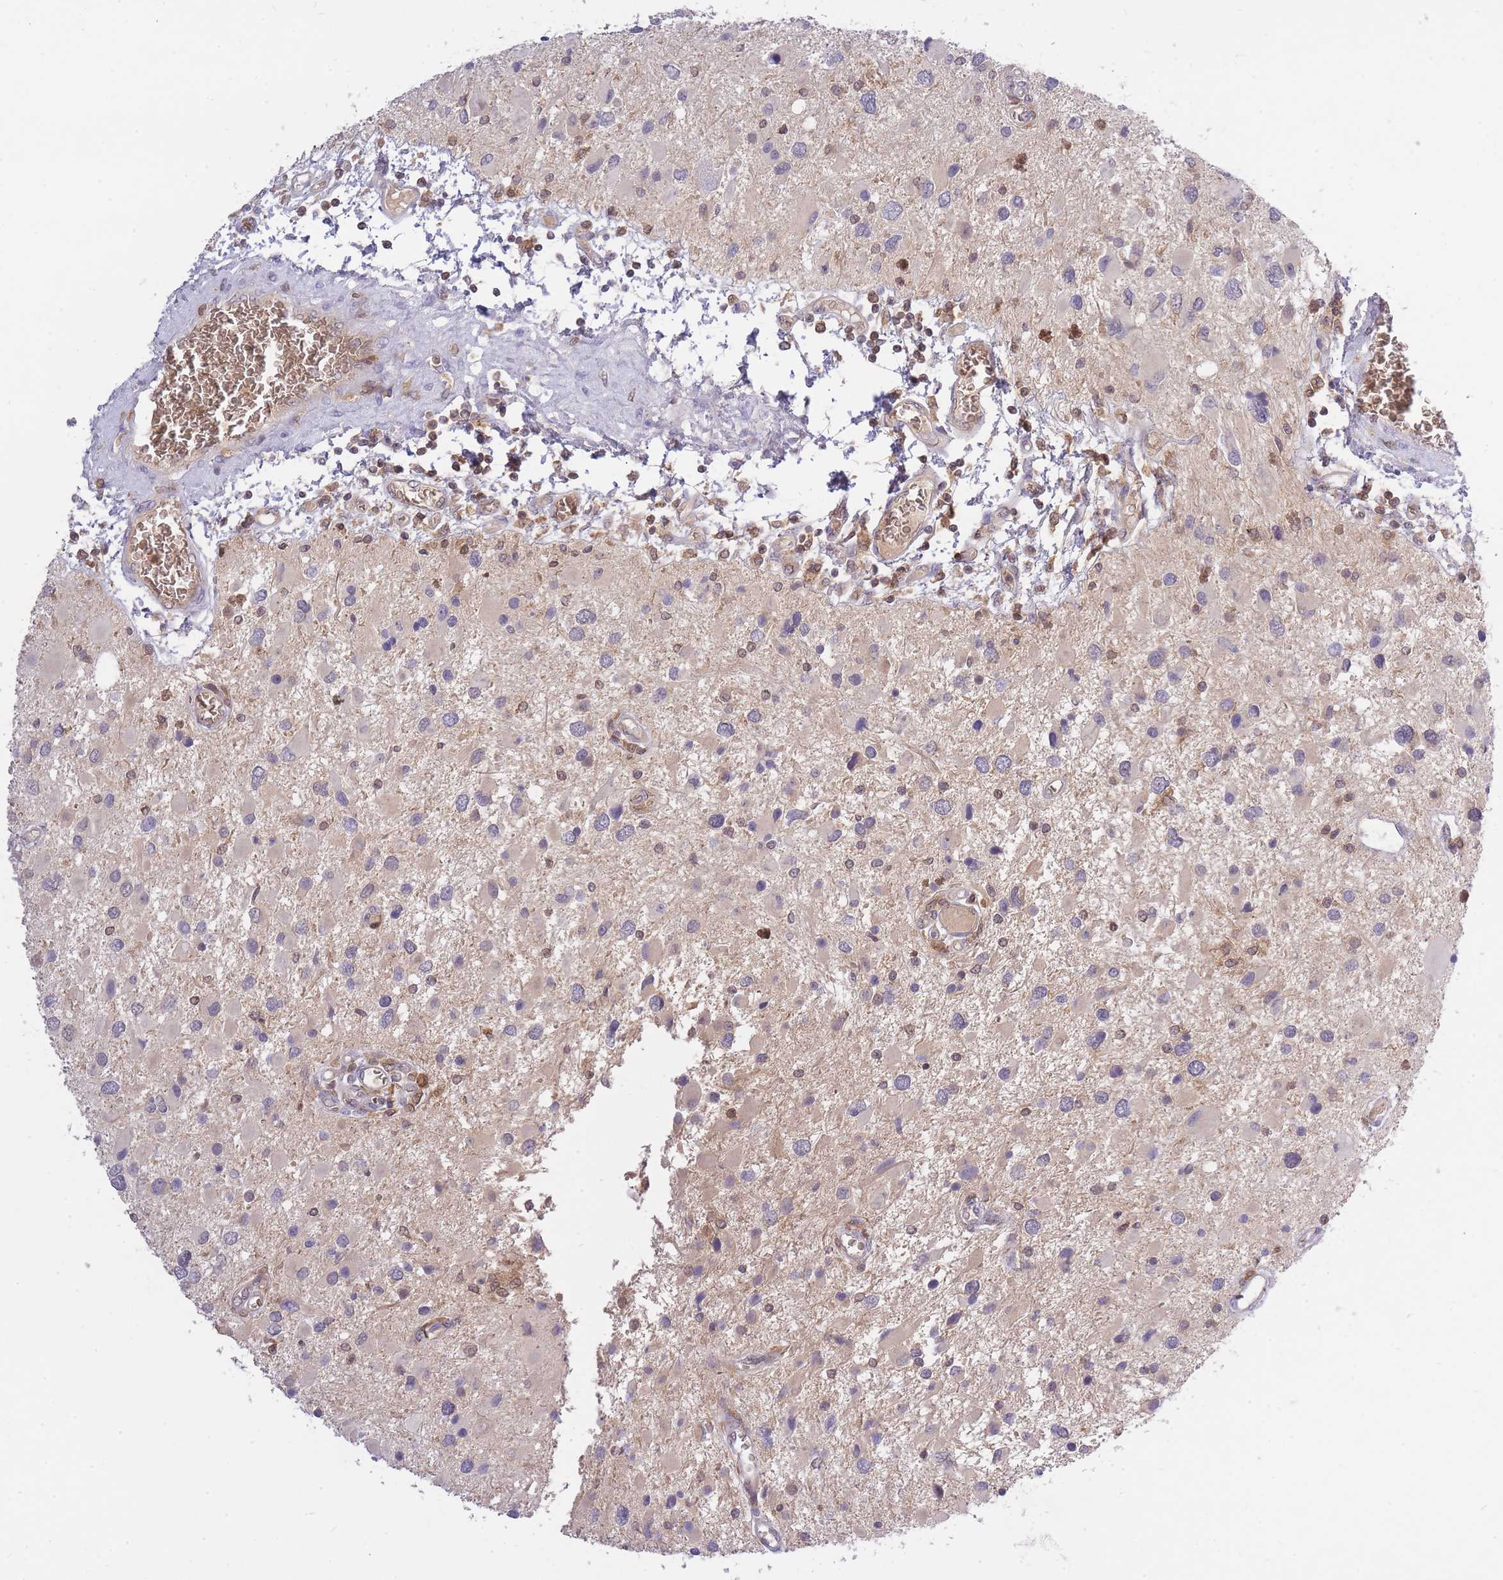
{"staining": {"intensity": "negative", "quantity": "none", "location": "none"}, "tissue": "glioma", "cell_type": "Tumor cells", "image_type": "cancer", "snomed": [{"axis": "morphology", "description": "Glioma, malignant, High grade"}, {"axis": "topography", "description": "Brain"}], "caption": "IHC photomicrograph of malignant glioma (high-grade) stained for a protein (brown), which demonstrates no positivity in tumor cells.", "gene": "CXorf38", "patient": {"sex": "male", "age": 53}}